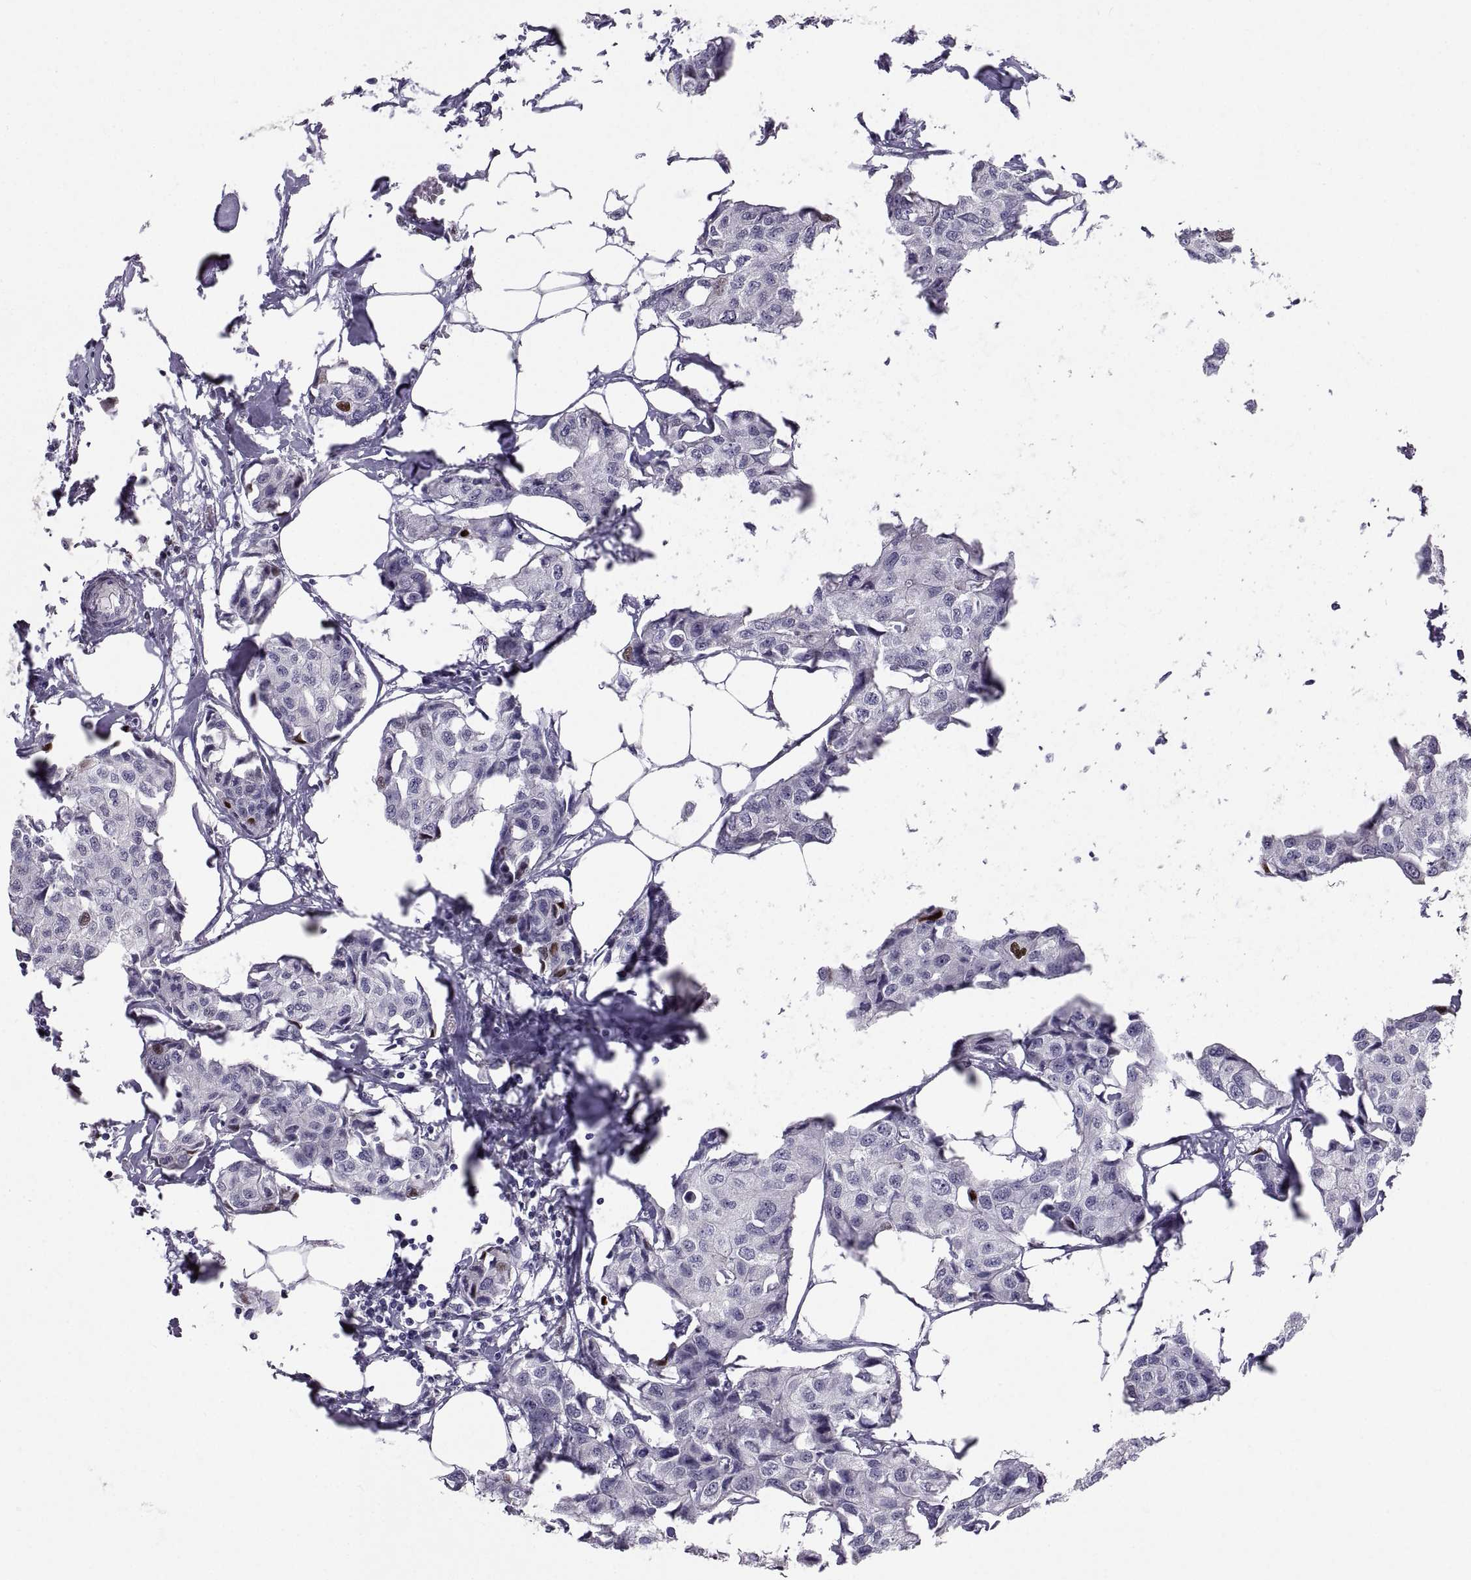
{"staining": {"intensity": "weak", "quantity": "<25%", "location": "nuclear"}, "tissue": "breast cancer", "cell_type": "Tumor cells", "image_type": "cancer", "snomed": [{"axis": "morphology", "description": "Duct carcinoma"}, {"axis": "topography", "description": "Breast"}], "caption": "Immunohistochemical staining of infiltrating ductal carcinoma (breast) shows no significant staining in tumor cells.", "gene": "SOX21", "patient": {"sex": "female", "age": 80}}